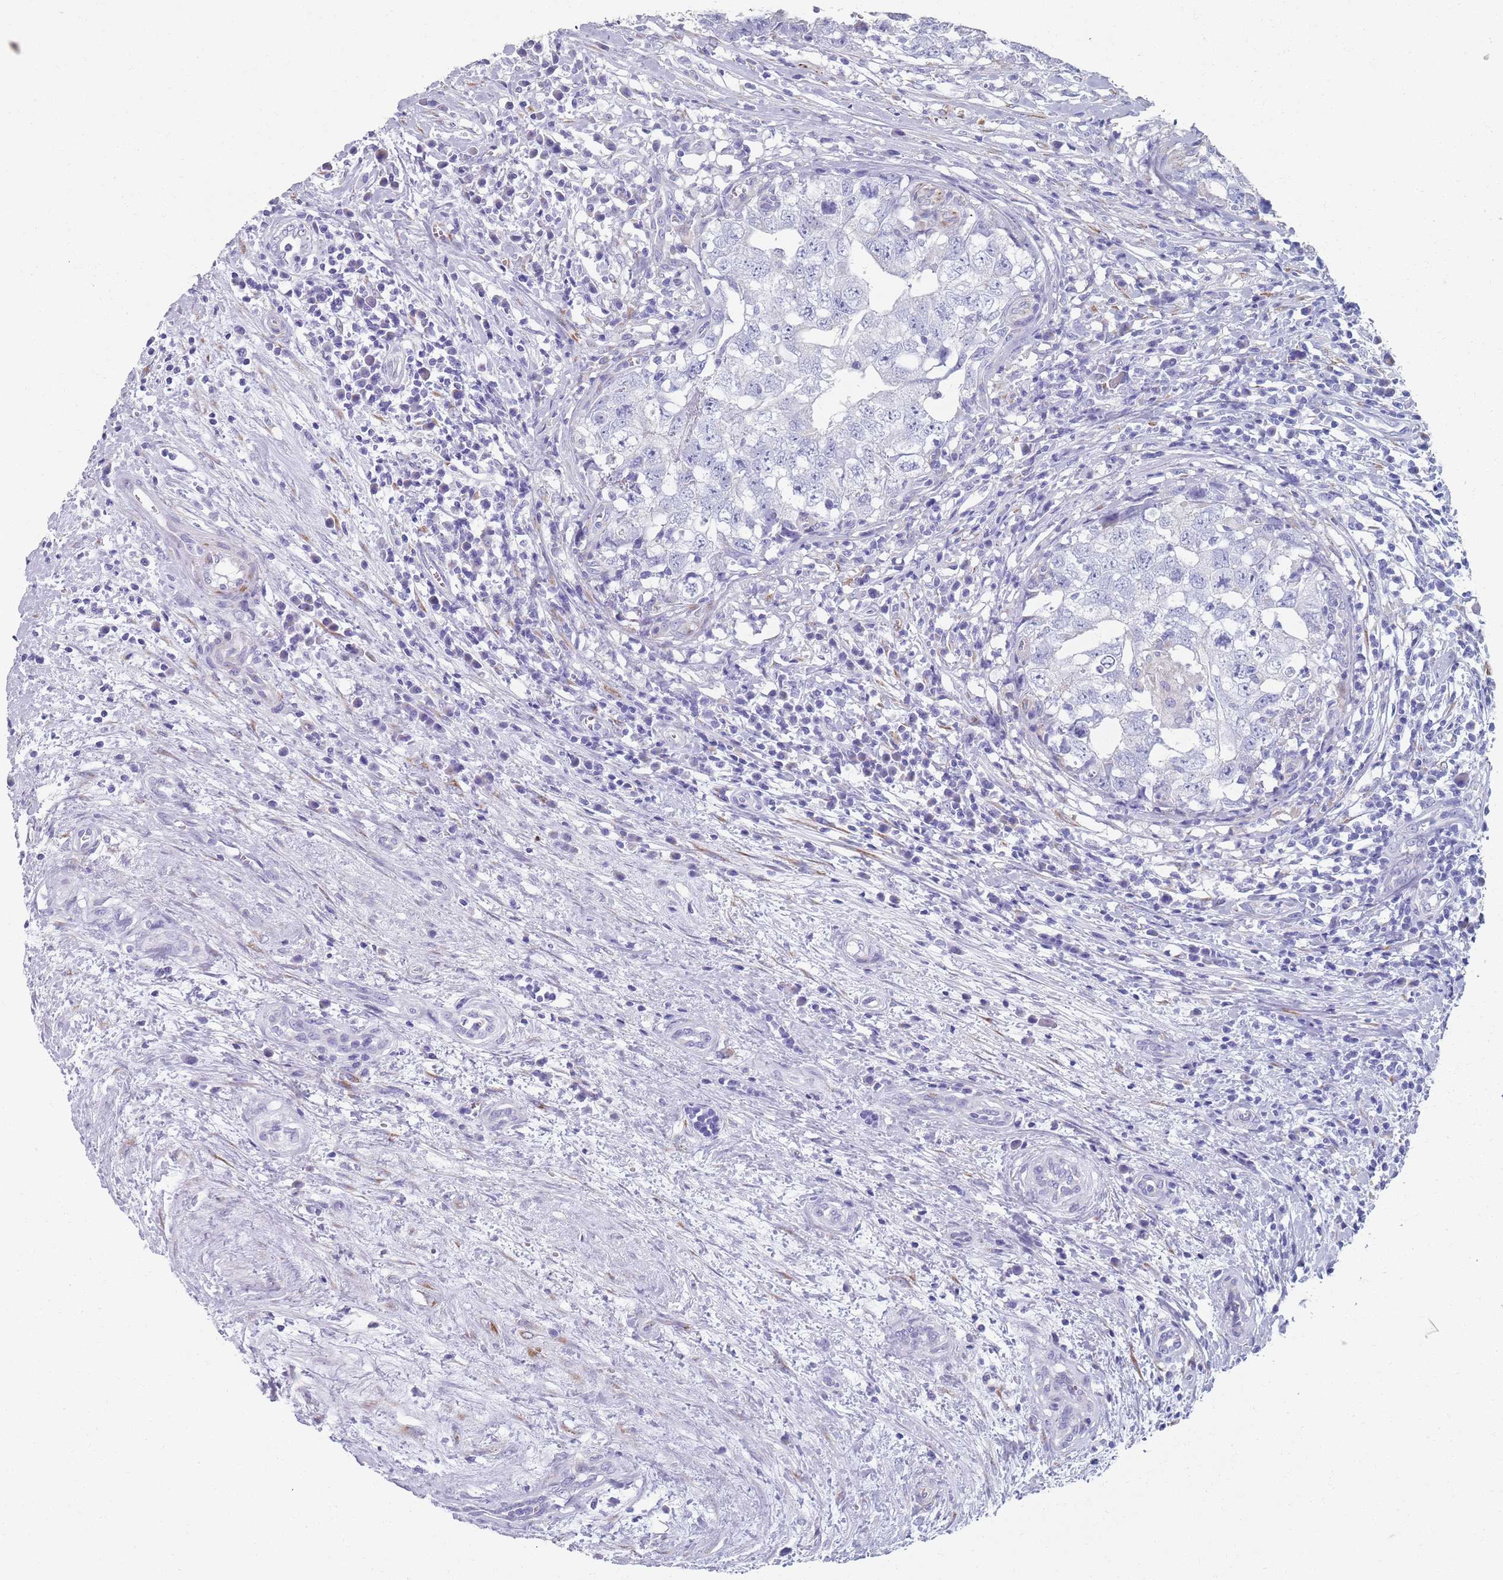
{"staining": {"intensity": "negative", "quantity": "none", "location": "none"}, "tissue": "testis cancer", "cell_type": "Tumor cells", "image_type": "cancer", "snomed": [{"axis": "morphology", "description": "Seminoma, NOS"}, {"axis": "morphology", "description": "Carcinoma, Embryonal, NOS"}, {"axis": "topography", "description": "Testis"}], "caption": "Testis cancer was stained to show a protein in brown. There is no significant positivity in tumor cells.", "gene": "PLOD1", "patient": {"sex": "male", "age": 29}}